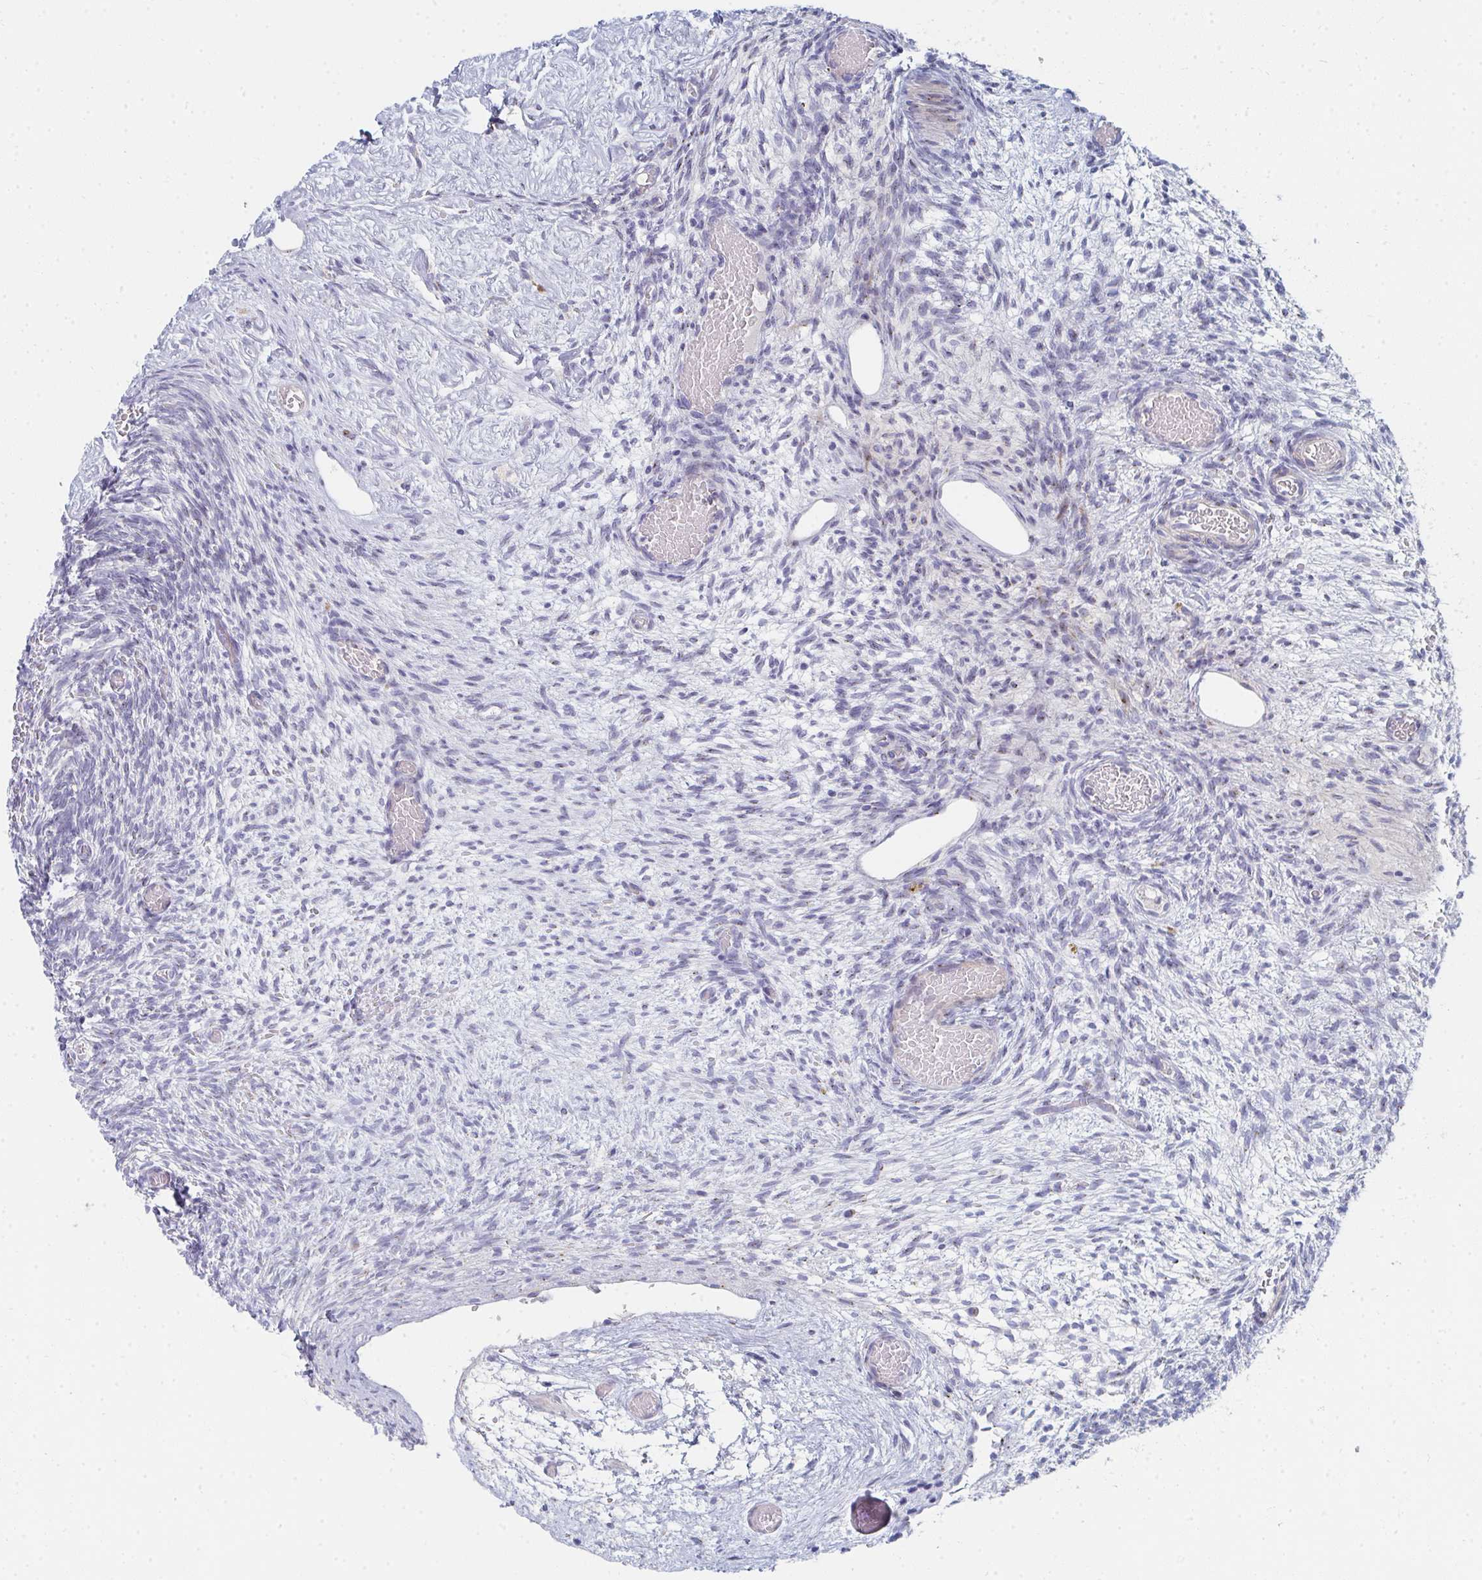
{"staining": {"intensity": "negative", "quantity": "none", "location": "none"}, "tissue": "ovary", "cell_type": "Follicle cells", "image_type": "normal", "snomed": [{"axis": "morphology", "description": "Normal tissue, NOS"}, {"axis": "topography", "description": "Ovary"}], "caption": "The histopathology image demonstrates no significant staining in follicle cells of ovary. The staining is performed using DAB brown chromogen with nuclei counter-stained in using hematoxylin.", "gene": "PSMG1", "patient": {"sex": "female", "age": 67}}